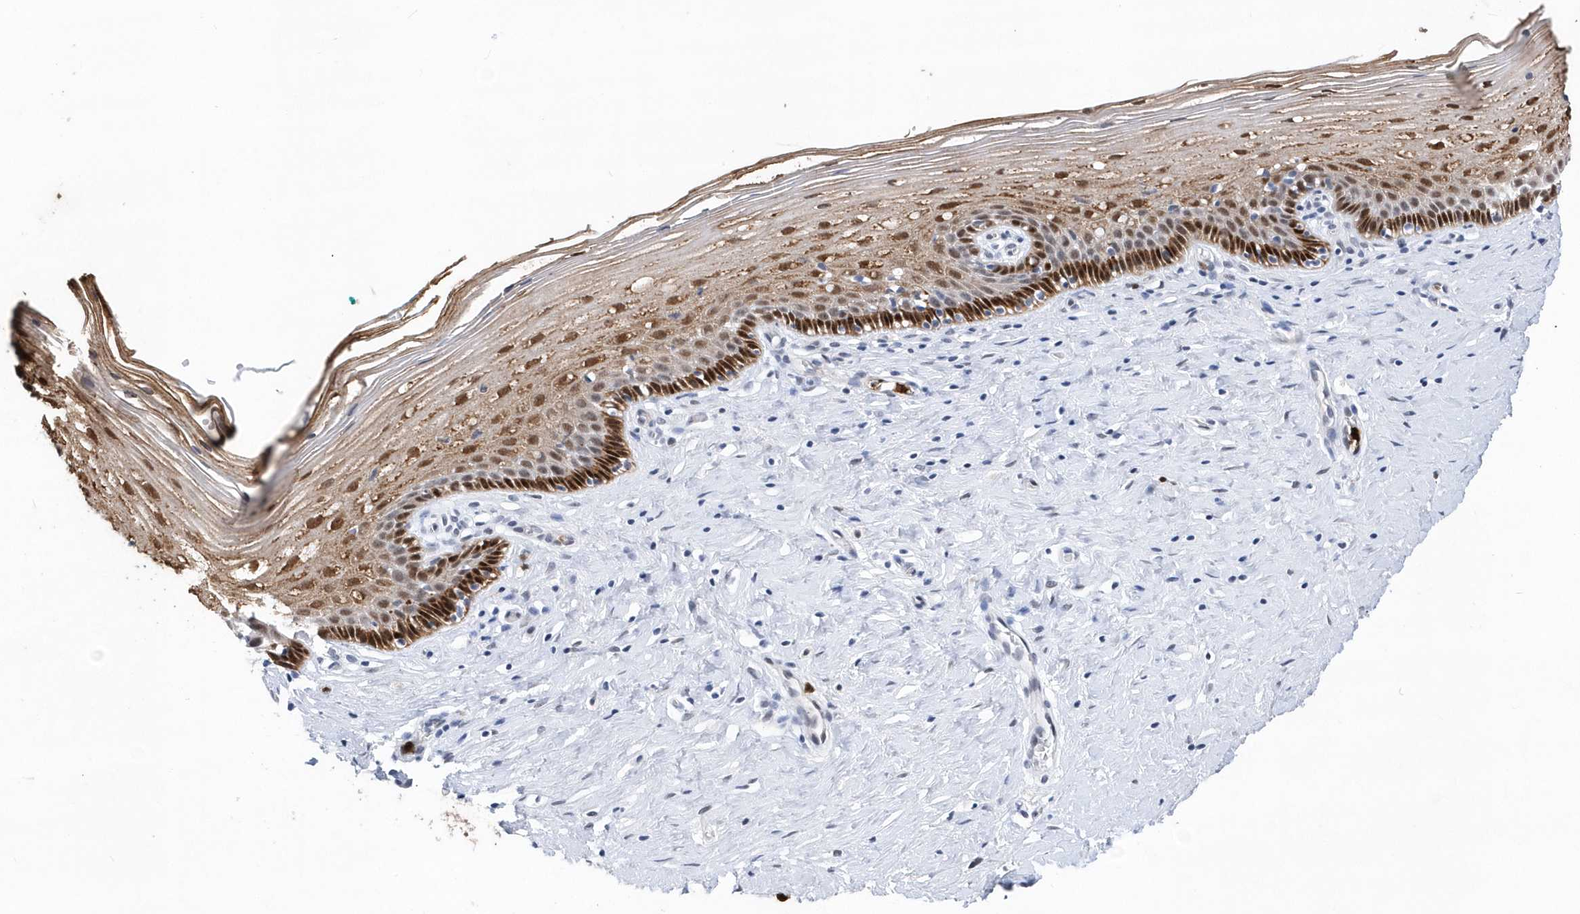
{"staining": {"intensity": "weak", "quantity": "<25%", "location": "nuclear"}, "tissue": "cervix", "cell_type": "Glandular cells", "image_type": "normal", "snomed": [{"axis": "morphology", "description": "Normal tissue, NOS"}, {"axis": "topography", "description": "Cervix"}], "caption": "DAB (3,3'-diaminobenzidine) immunohistochemical staining of unremarkable cervix demonstrates no significant expression in glandular cells.", "gene": "RPP30", "patient": {"sex": "female", "age": 33}}